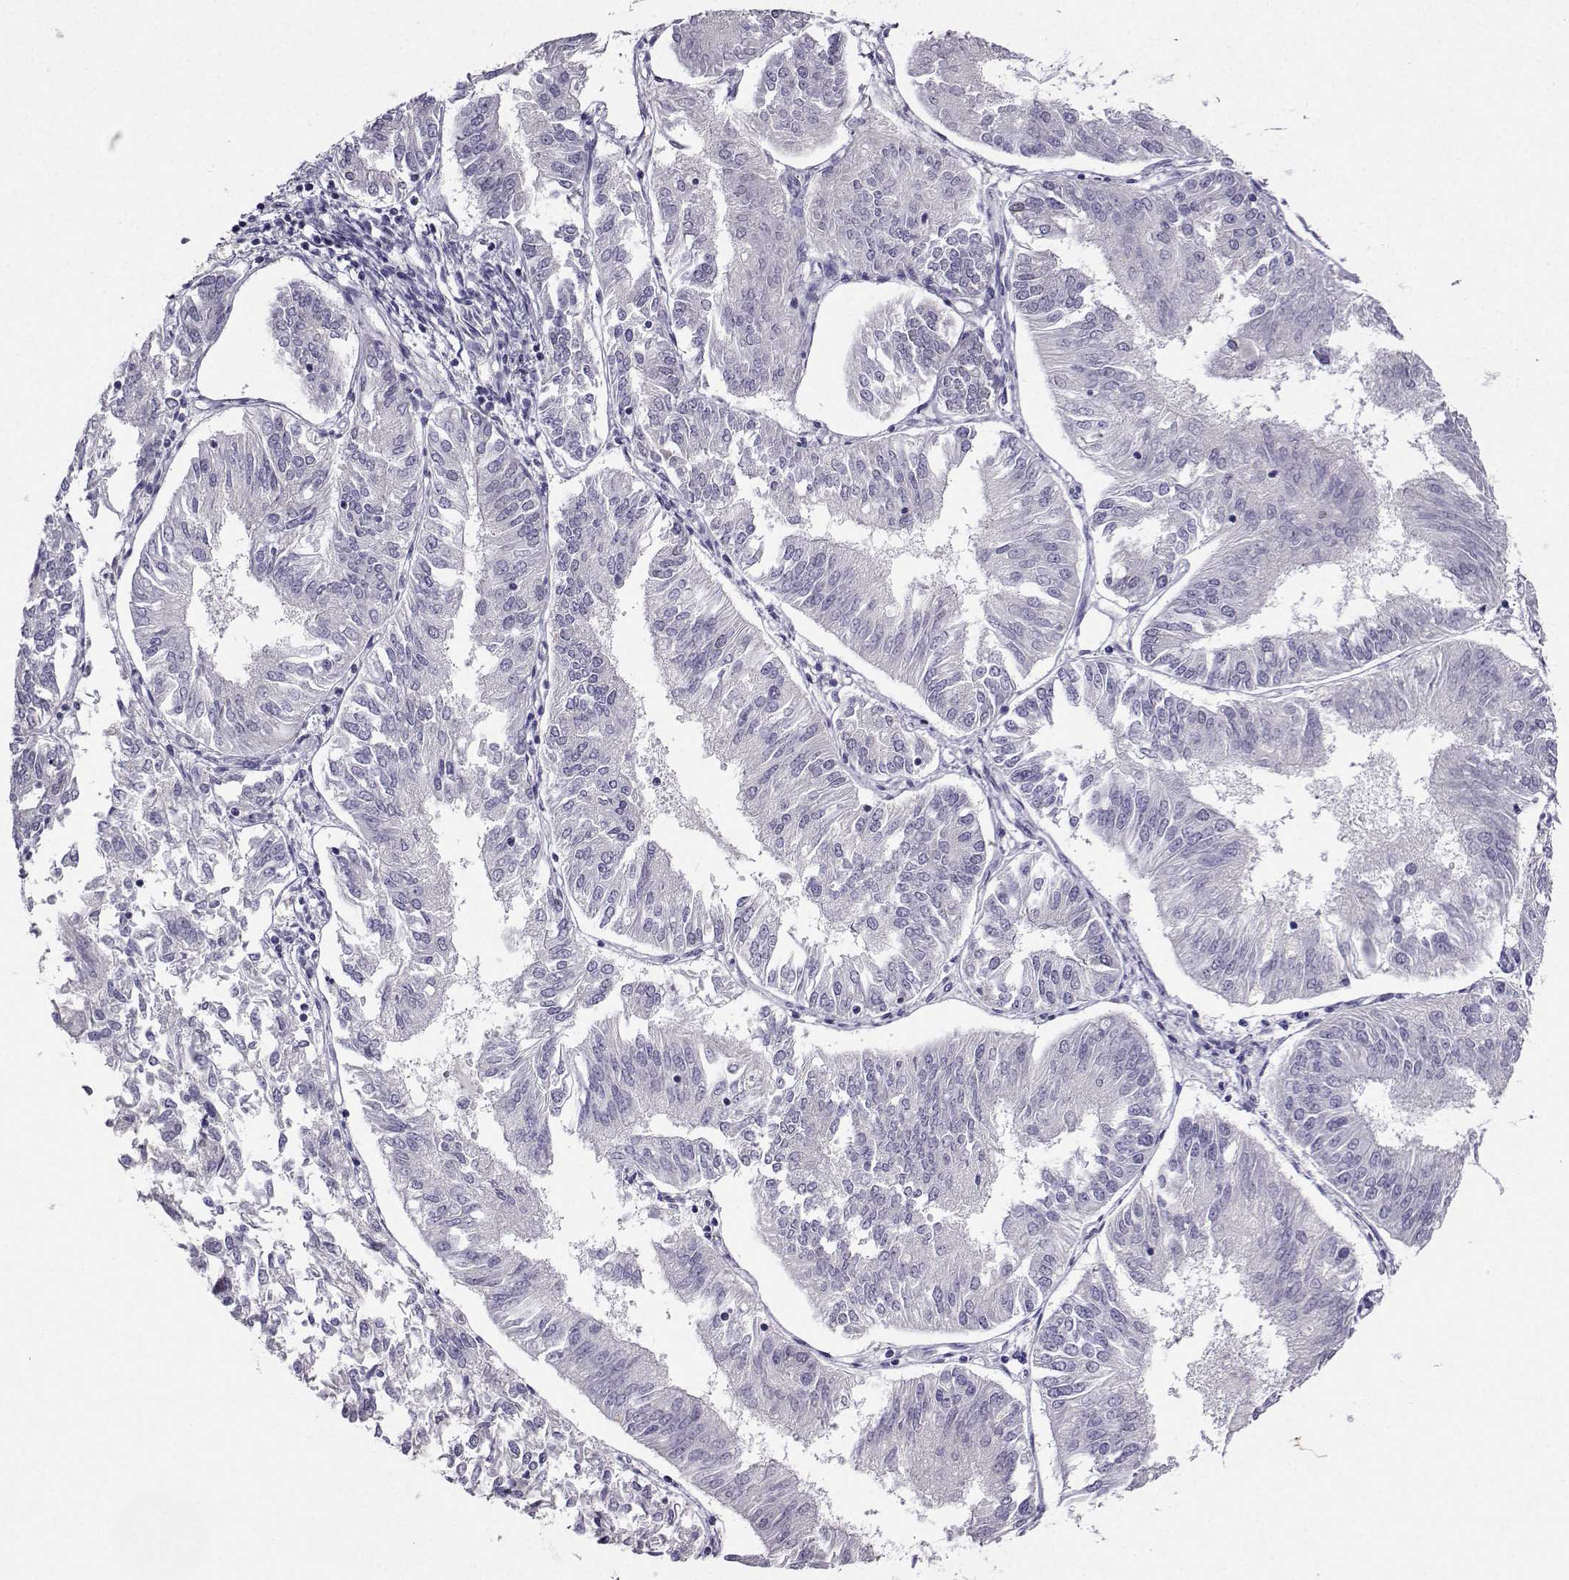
{"staining": {"intensity": "negative", "quantity": "none", "location": "none"}, "tissue": "endometrial cancer", "cell_type": "Tumor cells", "image_type": "cancer", "snomed": [{"axis": "morphology", "description": "Adenocarcinoma, NOS"}, {"axis": "topography", "description": "Endometrium"}], "caption": "Immunohistochemistry micrograph of human endometrial adenocarcinoma stained for a protein (brown), which exhibits no expression in tumor cells.", "gene": "CRYBB1", "patient": {"sex": "female", "age": 58}}